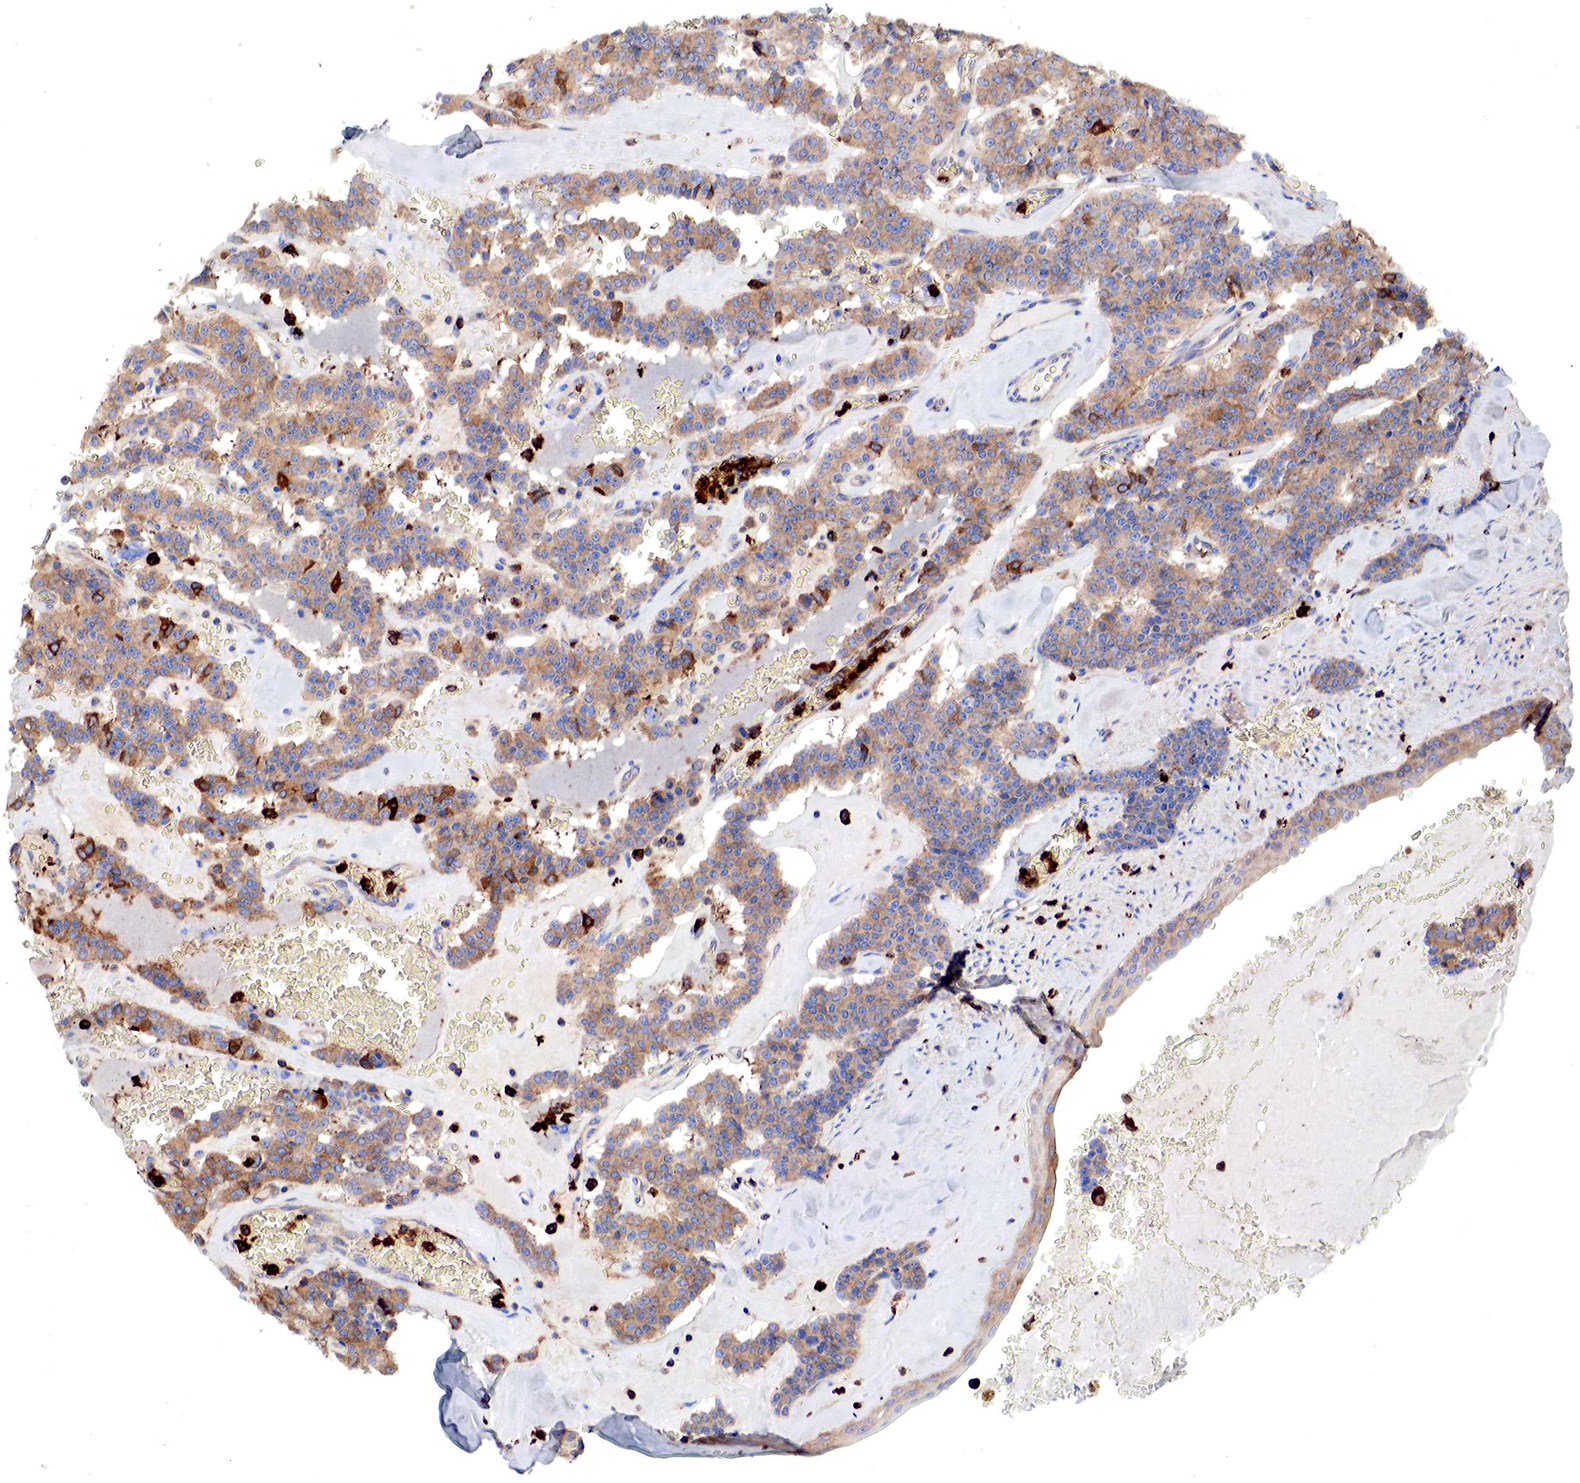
{"staining": {"intensity": "moderate", "quantity": ">75%", "location": "cytoplasmic/membranous"}, "tissue": "carcinoid", "cell_type": "Tumor cells", "image_type": "cancer", "snomed": [{"axis": "morphology", "description": "Carcinoid, malignant, NOS"}, {"axis": "topography", "description": "Bronchus"}], "caption": "A medium amount of moderate cytoplasmic/membranous positivity is seen in approximately >75% of tumor cells in carcinoid (malignant) tissue.", "gene": "G6PD", "patient": {"sex": "male", "age": 55}}